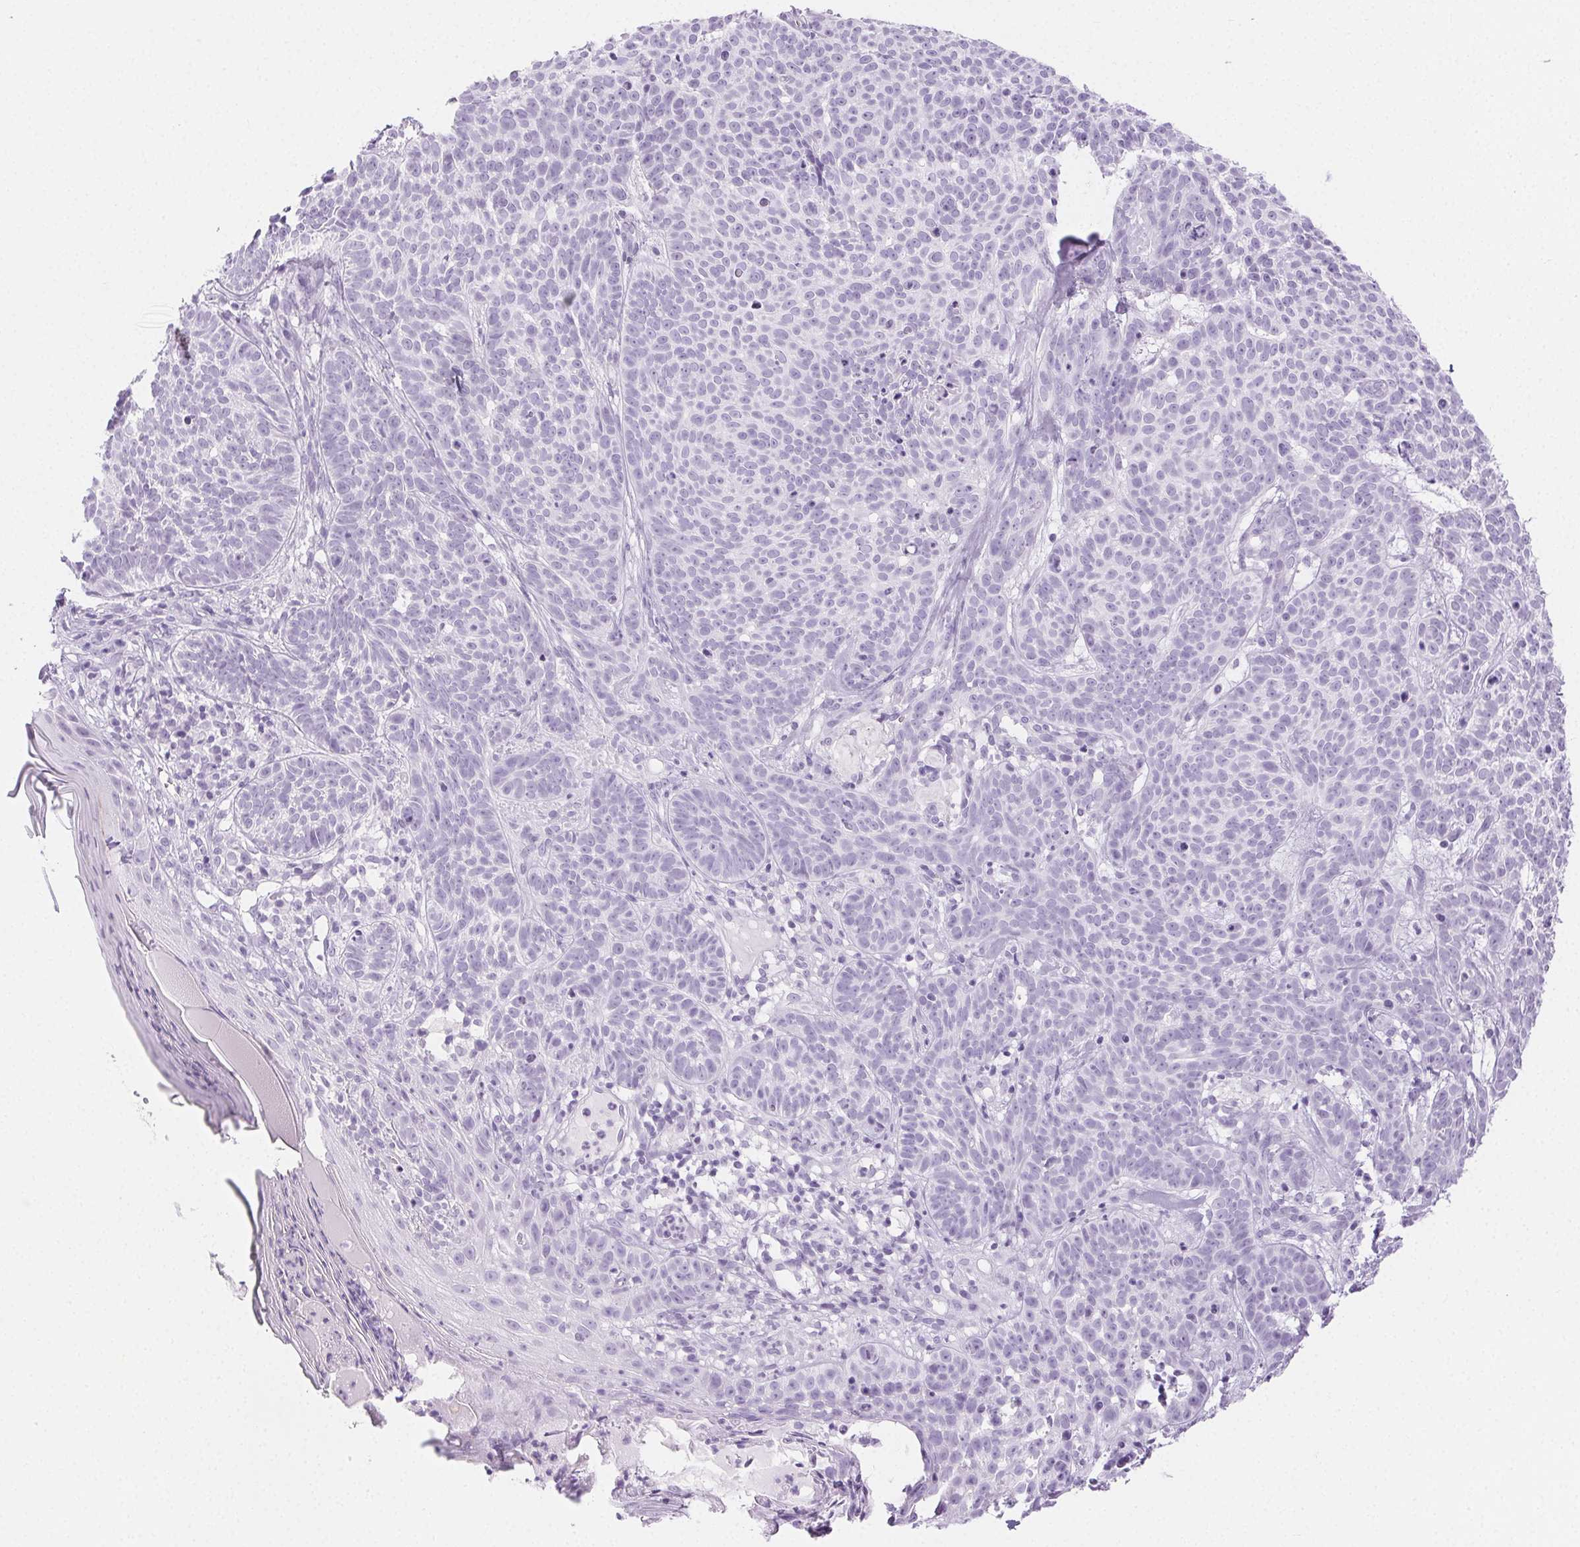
{"staining": {"intensity": "negative", "quantity": "none", "location": "none"}, "tissue": "skin cancer", "cell_type": "Tumor cells", "image_type": "cancer", "snomed": [{"axis": "morphology", "description": "Basal cell carcinoma"}, {"axis": "topography", "description": "Skin"}], "caption": "This is an IHC image of skin cancer (basal cell carcinoma). There is no expression in tumor cells.", "gene": "SPRR3", "patient": {"sex": "male", "age": 90}}